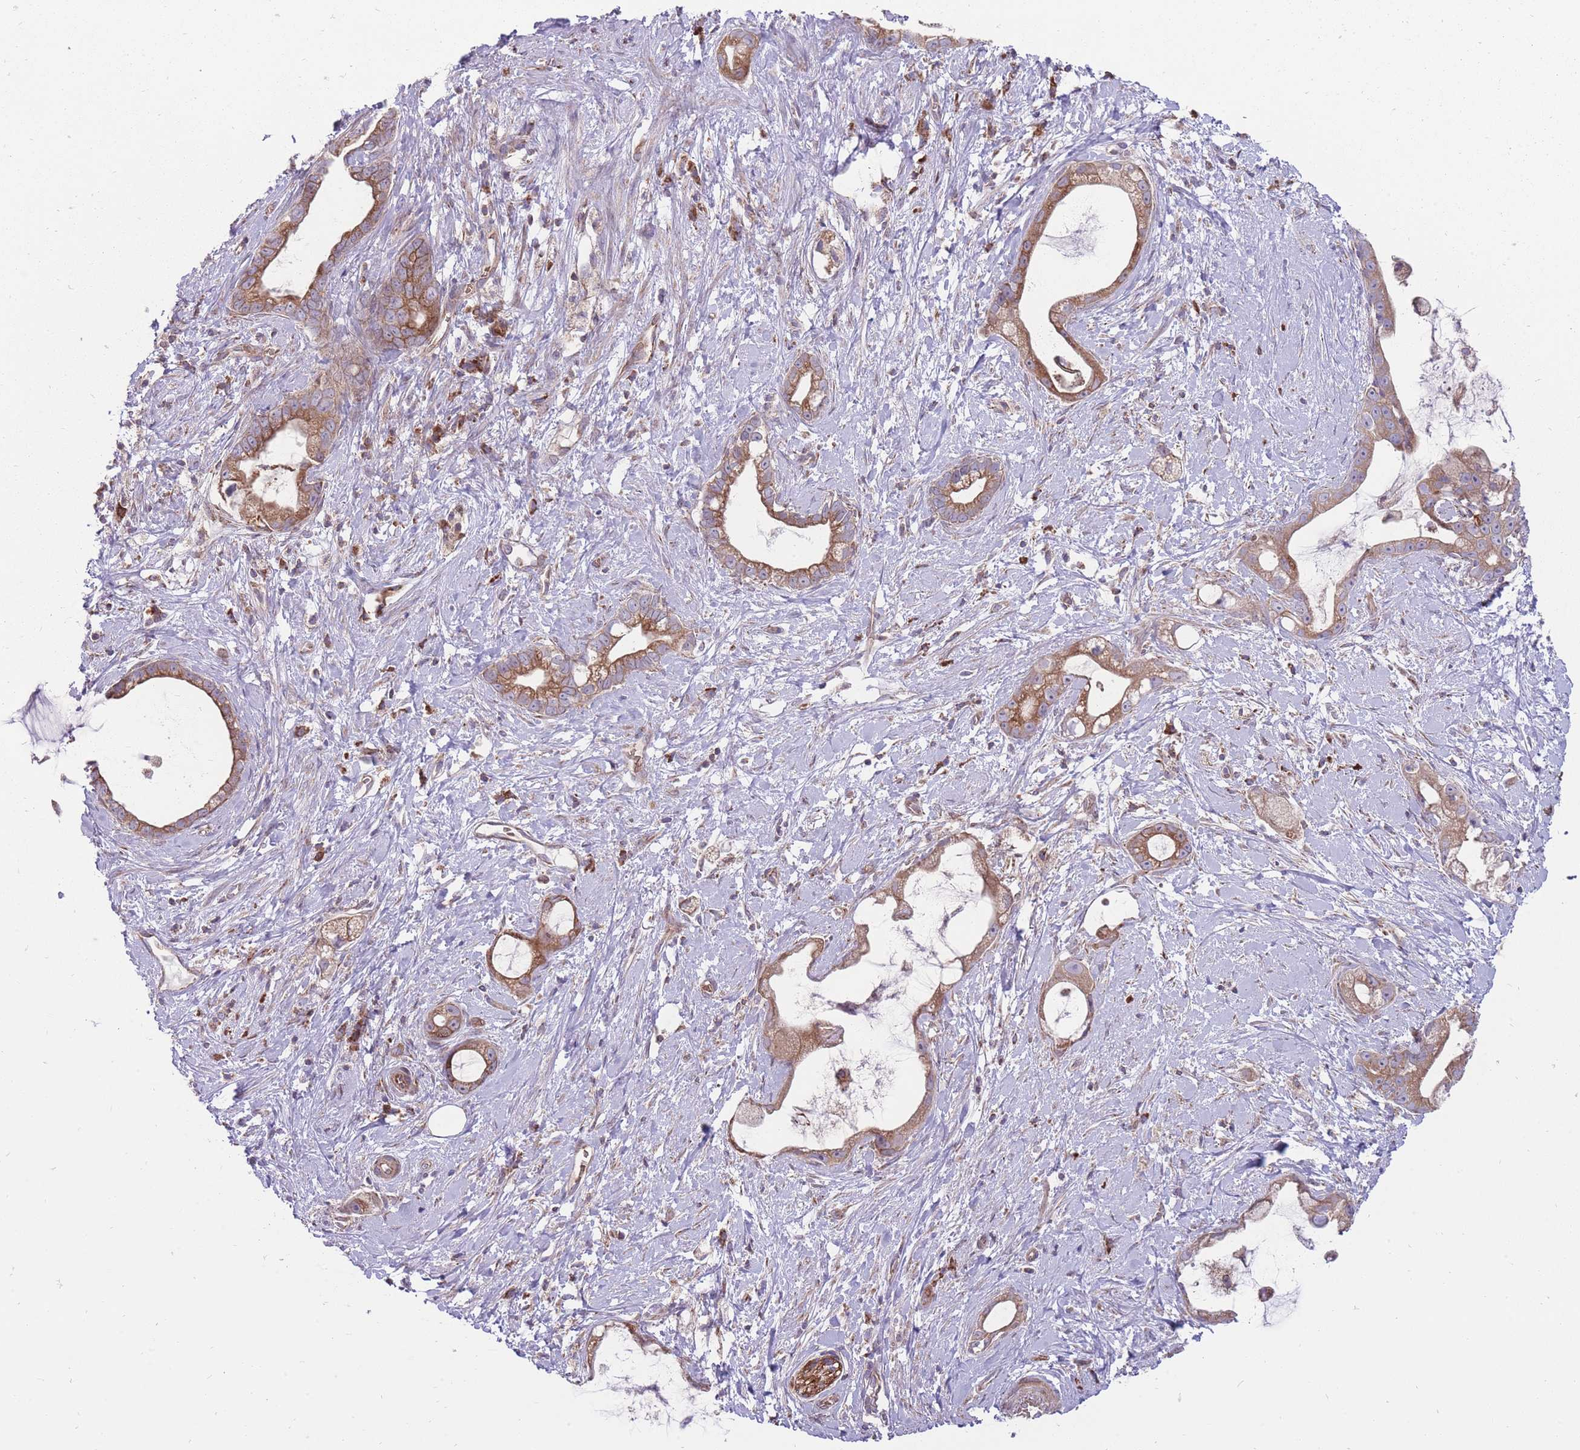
{"staining": {"intensity": "moderate", "quantity": ">75%", "location": "cytoplasmic/membranous"}, "tissue": "stomach cancer", "cell_type": "Tumor cells", "image_type": "cancer", "snomed": [{"axis": "morphology", "description": "Adenocarcinoma, NOS"}, {"axis": "topography", "description": "Stomach"}], "caption": "Moderate cytoplasmic/membranous expression is seen in about >75% of tumor cells in stomach adenocarcinoma.", "gene": "ANKRD10", "patient": {"sex": "male", "age": 55}}